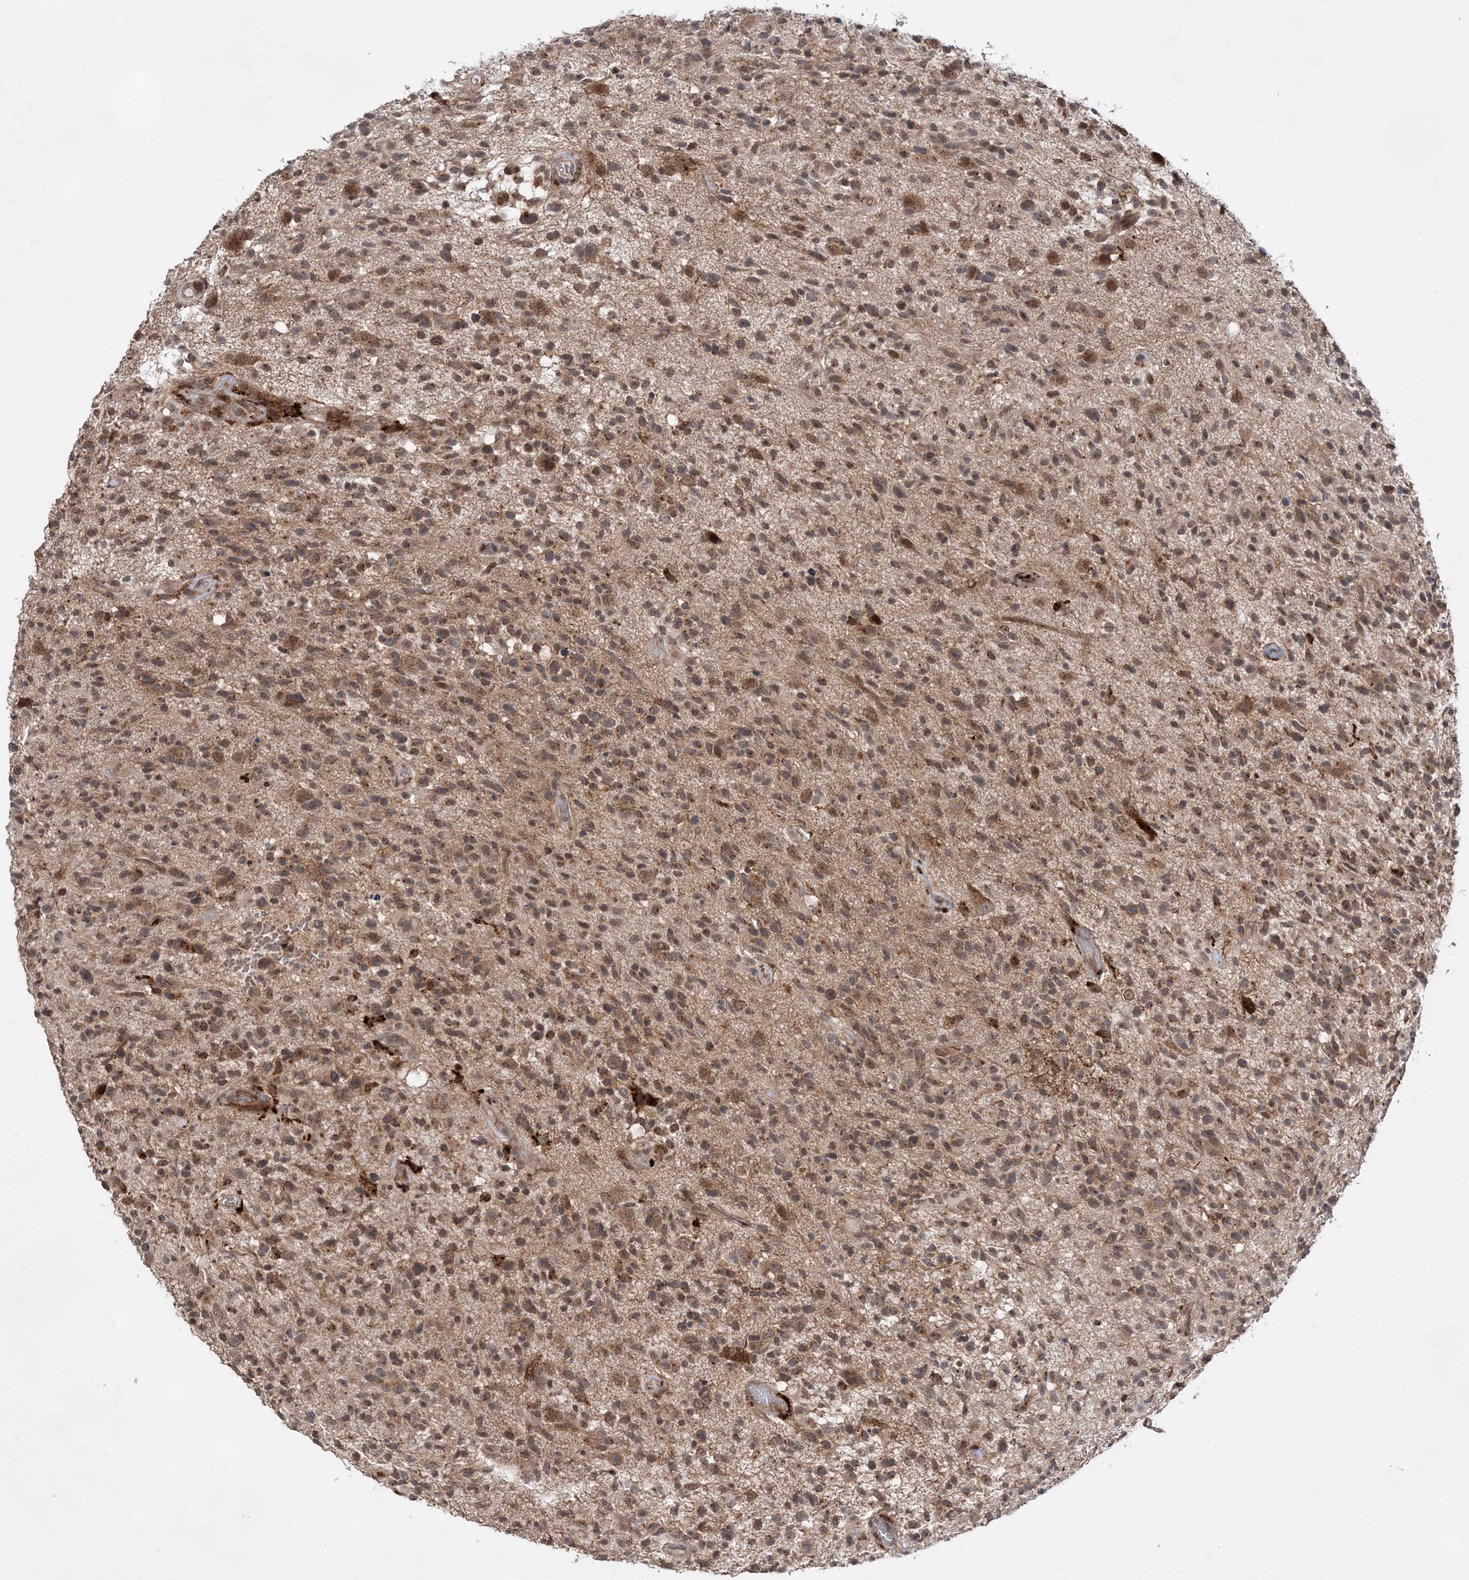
{"staining": {"intensity": "moderate", "quantity": ">75%", "location": "cytoplasmic/membranous"}, "tissue": "glioma", "cell_type": "Tumor cells", "image_type": "cancer", "snomed": [{"axis": "morphology", "description": "Glioma, malignant, High grade"}, {"axis": "morphology", "description": "Glioblastoma, NOS"}, {"axis": "topography", "description": "Brain"}], "caption": "There is medium levels of moderate cytoplasmic/membranous positivity in tumor cells of glioblastoma, as demonstrated by immunohistochemical staining (brown color).", "gene": "ANAPC15", "patient": {"sex": "male", "age": 60}}